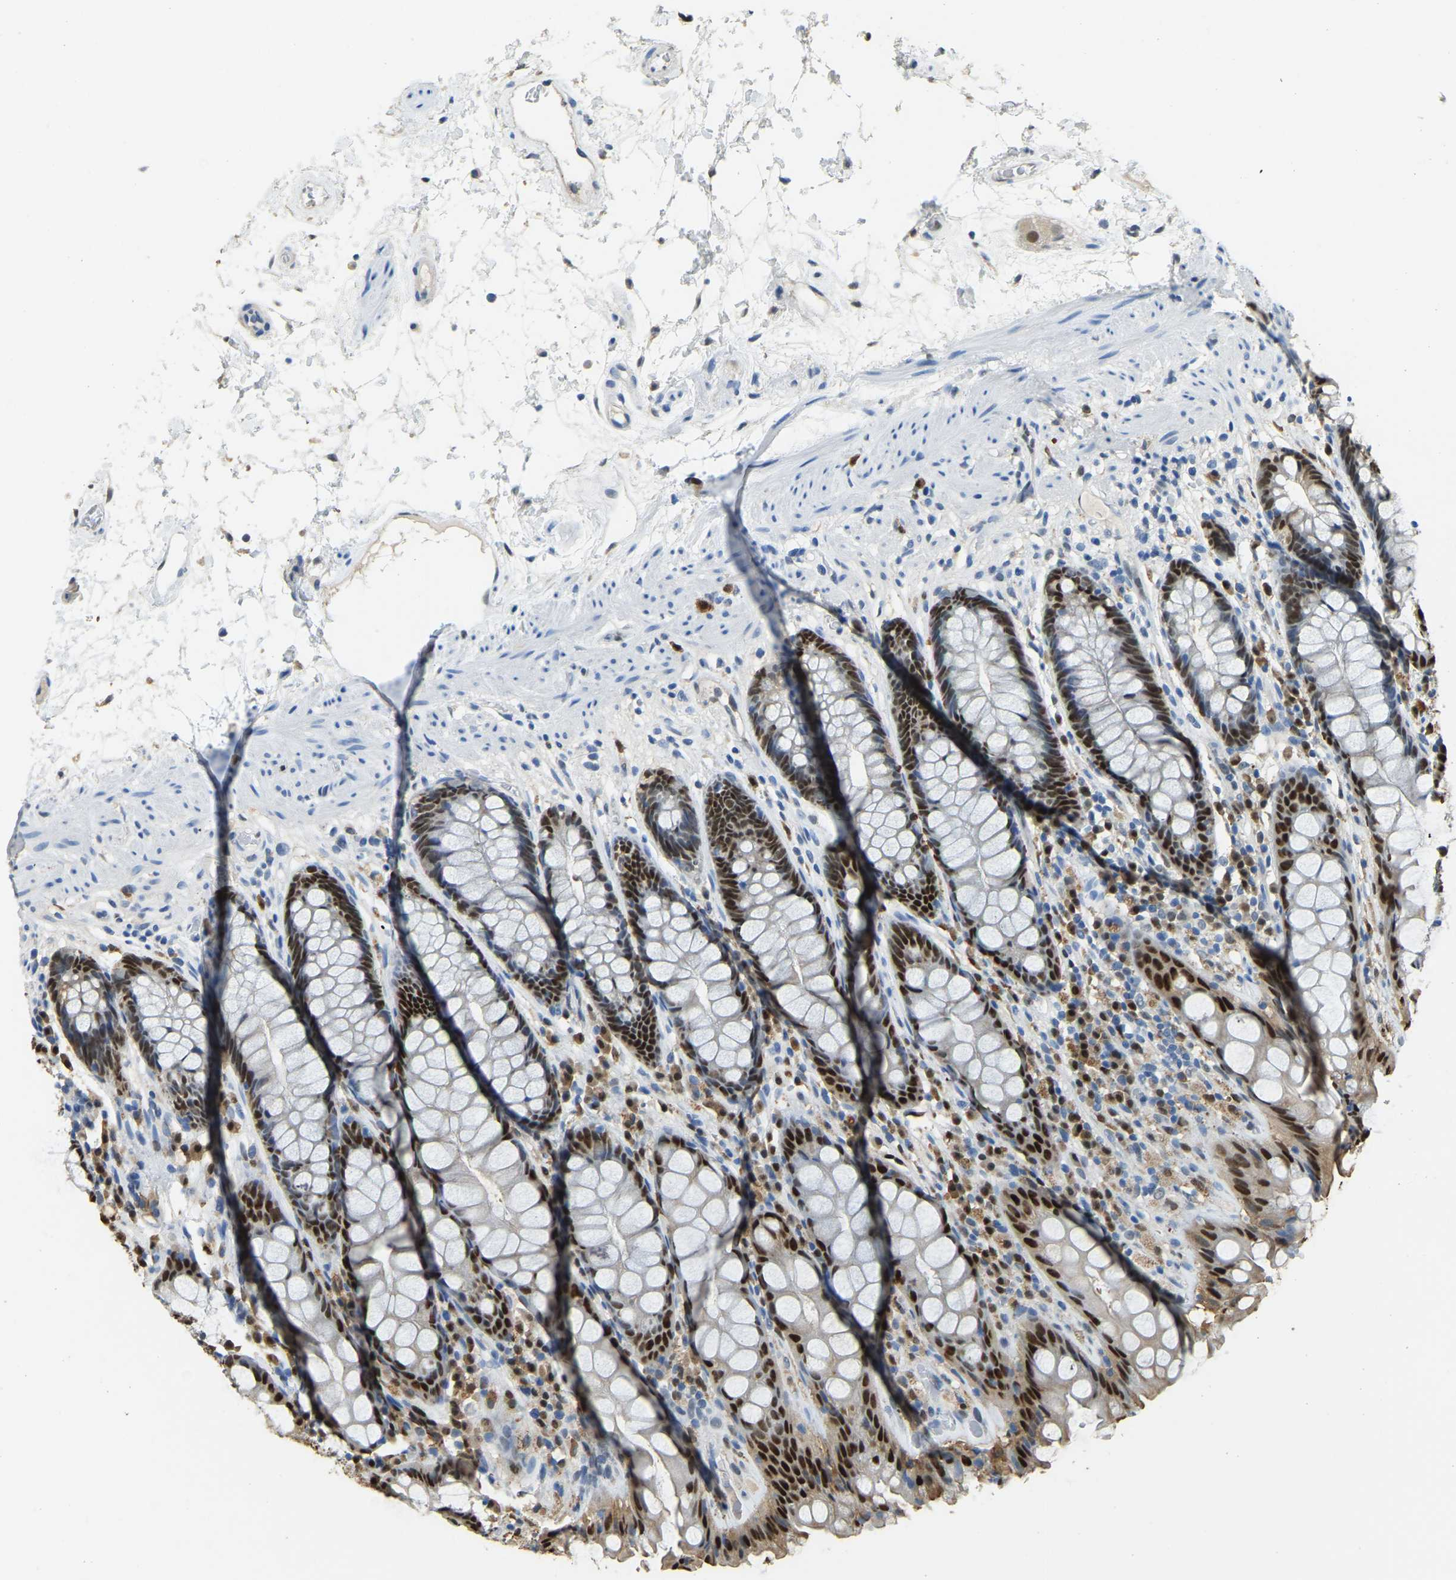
{"staining": {"intensity": "strong", "quantity": ">75%", "location": "cytoplasmic/membranous,nuclear"}, "tissue": "rectum", "cell_type": "Glandular cells", "image_type": "normal", "snomed": [{"axis": "morphology", "description": "Normal tissue, NOS"}, {"axis": "topography", "description": "Rectum"}], "caption": "IHC of unremarkable rectum reveals high levels of strong cytoplasmic/membranous,nuclear staining in approximately >75% of glandular cells.", "gene": "NANS", "patient": {"sex": "male", "age": 64}}